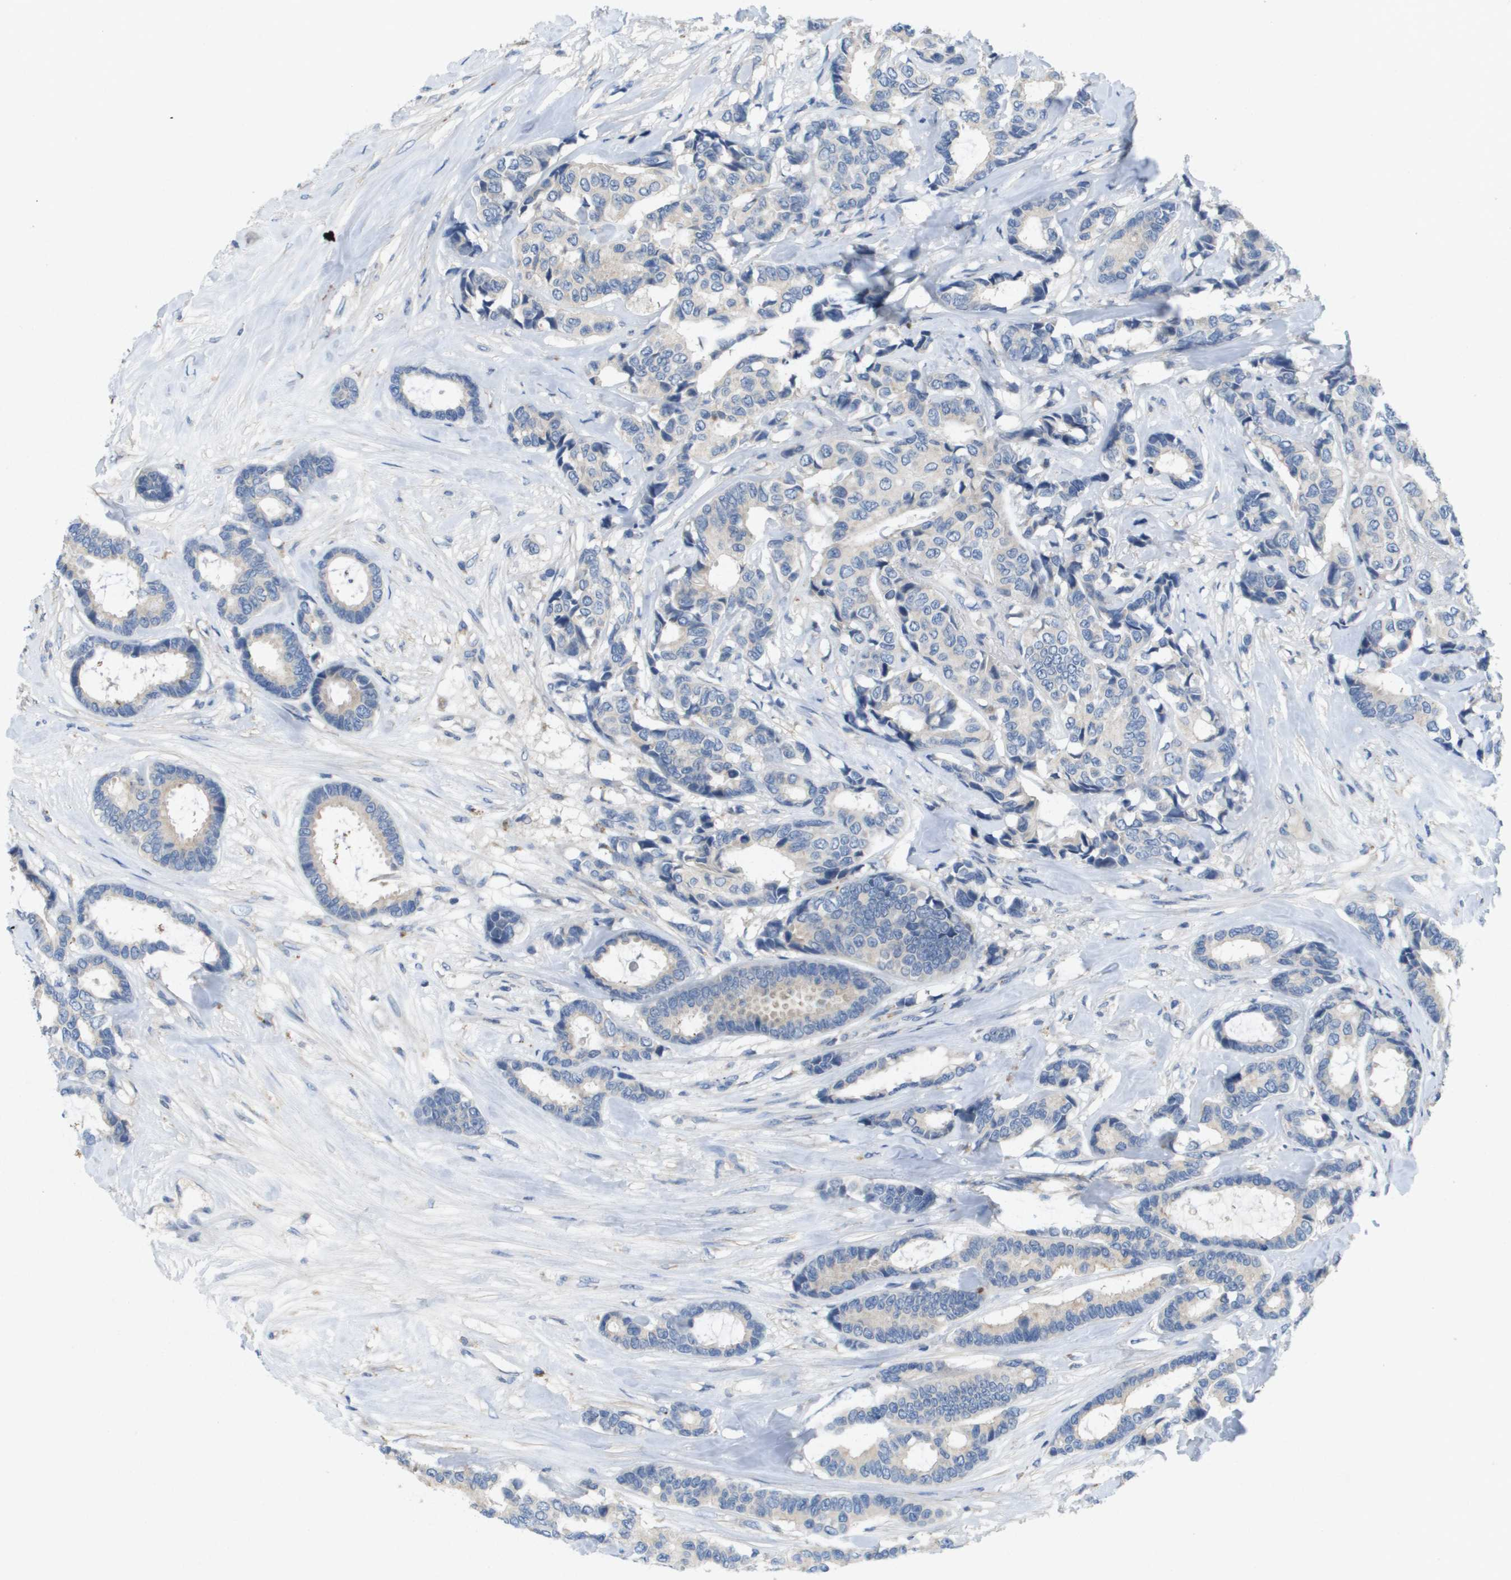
{"staining": {"intensity": "negative", "quantity": "none", "location": "none"}, "tissue": "breast cancer", "cell_type": "Tumor cells", "image_type": "cancer", "snomed": [{"axis": "morphology", "description": "Duct carcinoma"}, {"axis": "topography", "description": "Breast"}], "caption": "High magnification brightfield microscopy of intraductal carcinoma (breast) stained with DAB (brown) and counterstained with hematoxylin (blue): tumor cells show no significant expression.", "gene": "B3GNT5", "patient": {"sex": "female", "age": 87}}